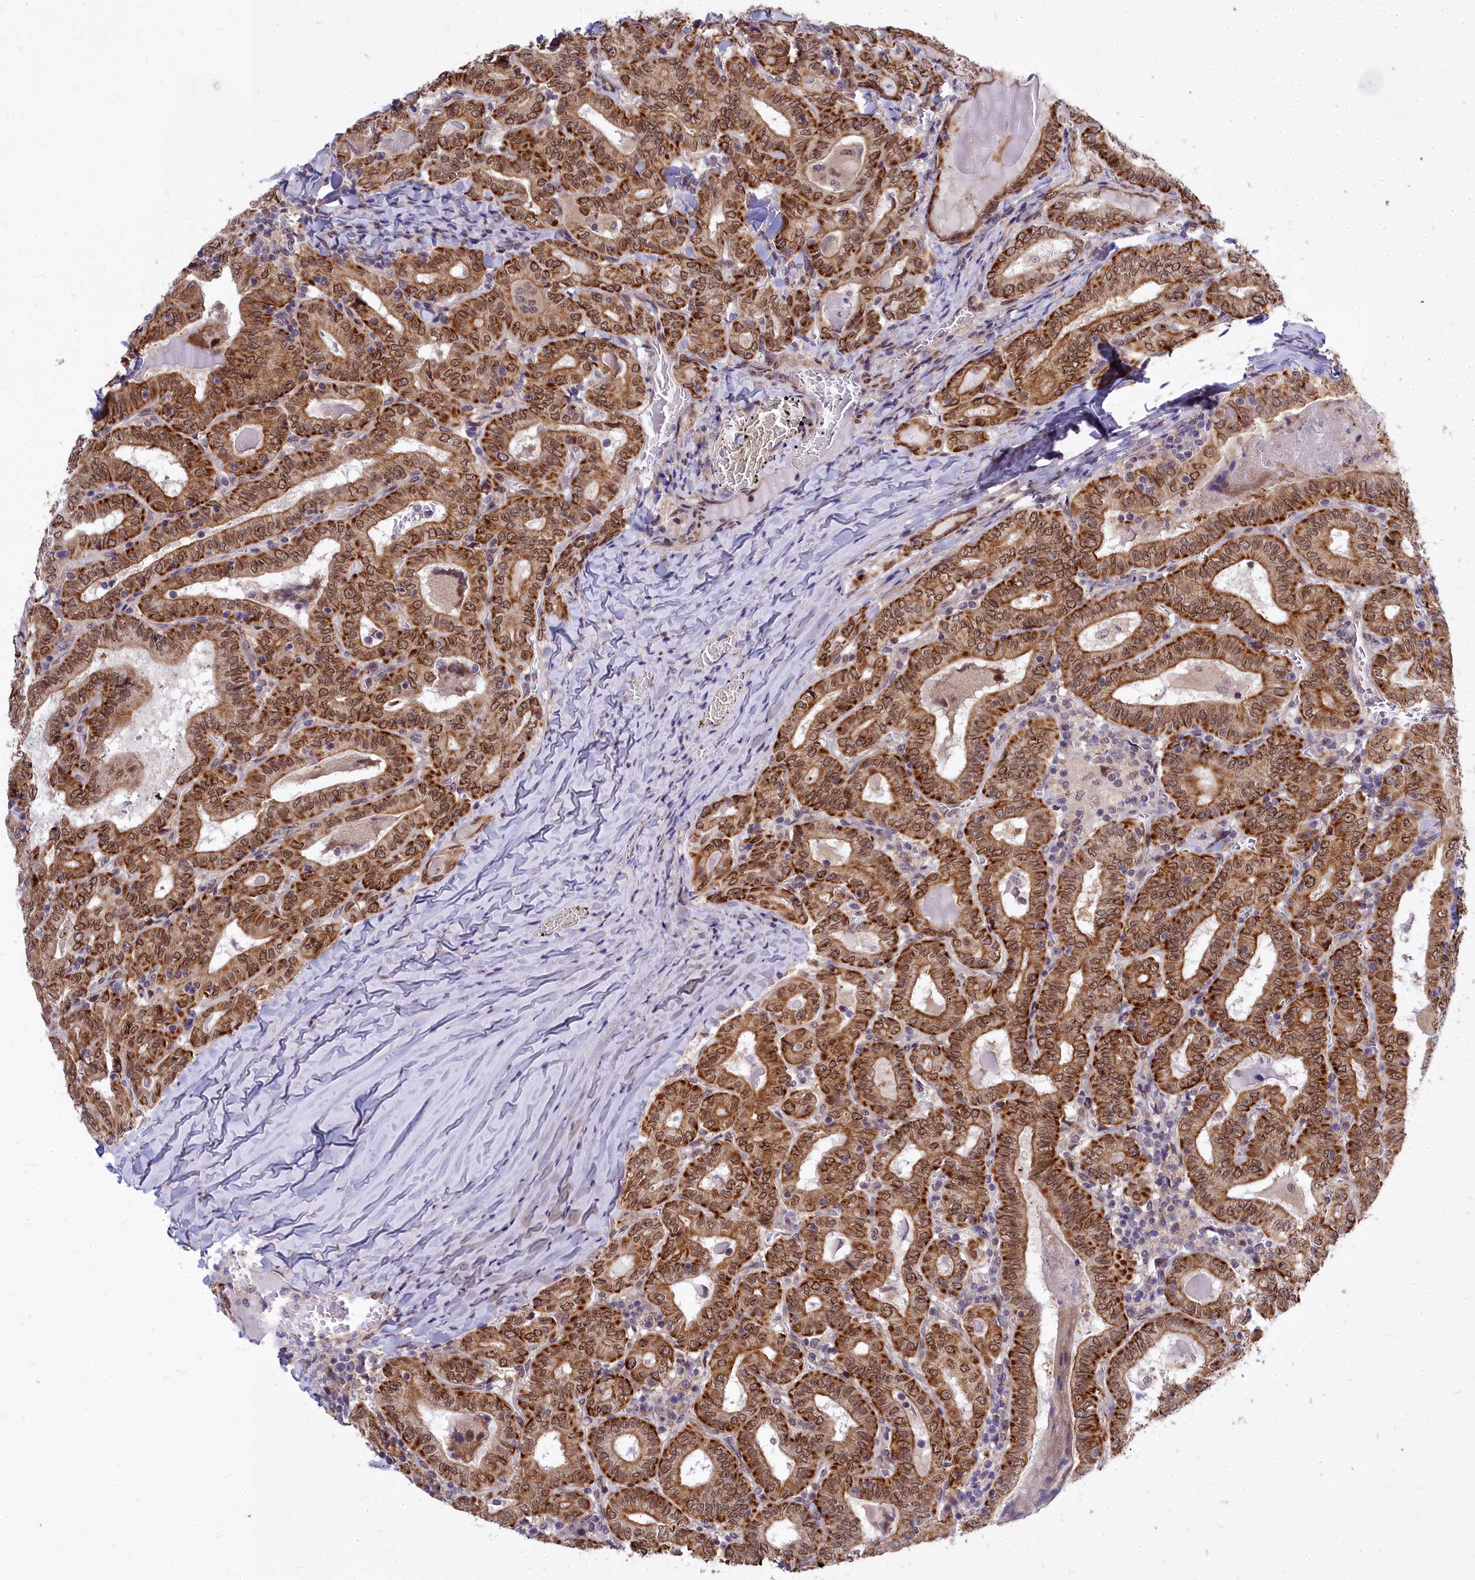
{"staining": {"intensity": "strong", "quantity": ">75%", "location": "cytoplasmic/membranous,nuclear"}, "tissue": "thyroid cancer", "cell_type": "Tumor cells", "image_type": "cancer", "snomed": [{"axis": "morphology", "description": "Papillary adenocarcinoma, NOS"}, {"axis": "topography", "description": "Thyroid gland"}], "caption": "Thyroid cancer (papillary adenocarcinoma) stained with a protein marker reveals strong staining in tumor cells.", "gene": "ABCB8", "patient": {"sex": "female", "age": 72}}